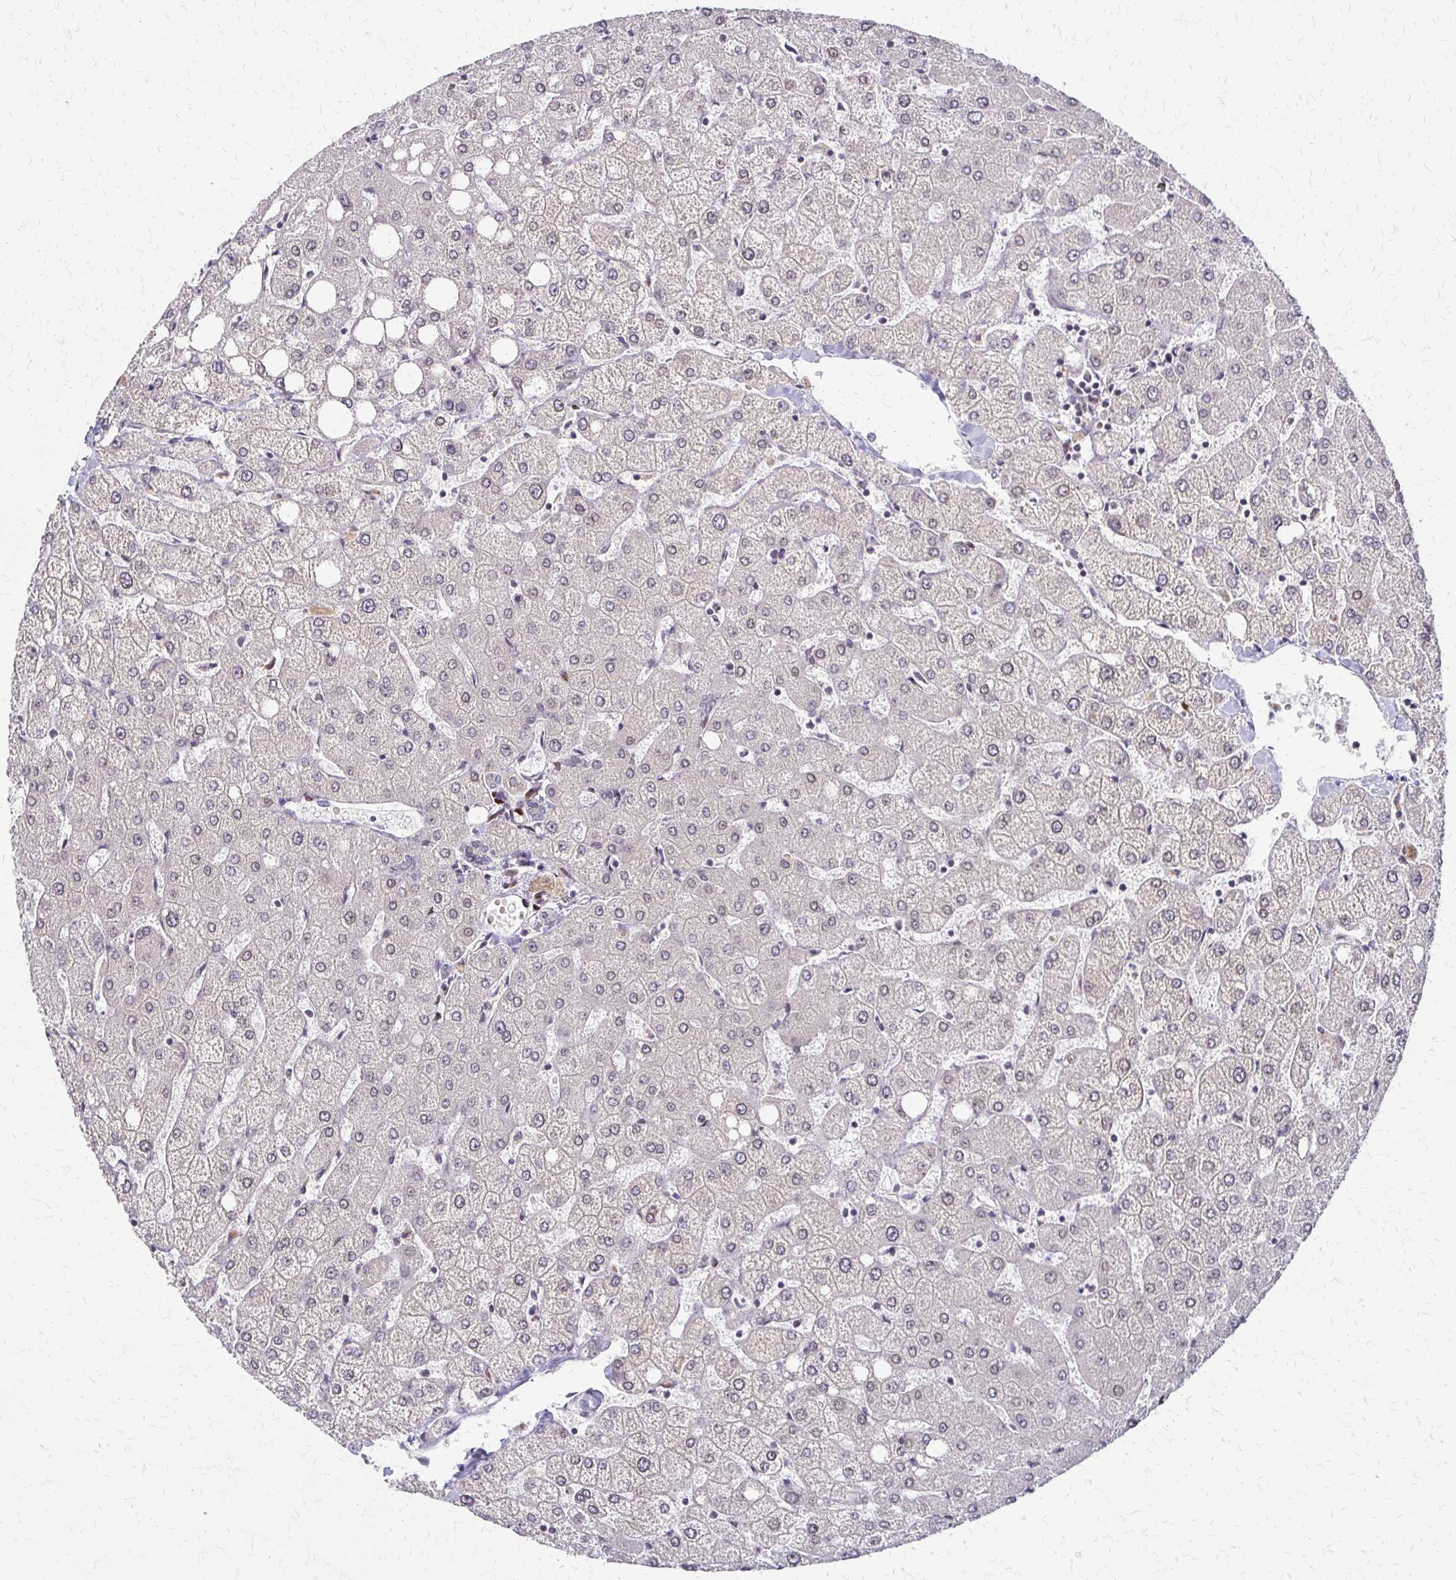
{"staining": {"intensity": "negative", "quantity": "none", "location": "none"}, "tissue": "liver", "cell_type": "Cholangiocytes", "image_type": "normal", "snomed": [{"axis": "morphology", "description": "Normal tissue, NOS"}, {"axis": "topography", "description": "Liver"}], "caption": "IHC of benign liver reveals no staining in cholangiocytes.", "gene": "TRIR", "patient": {"sex": "female", "age": 54}}